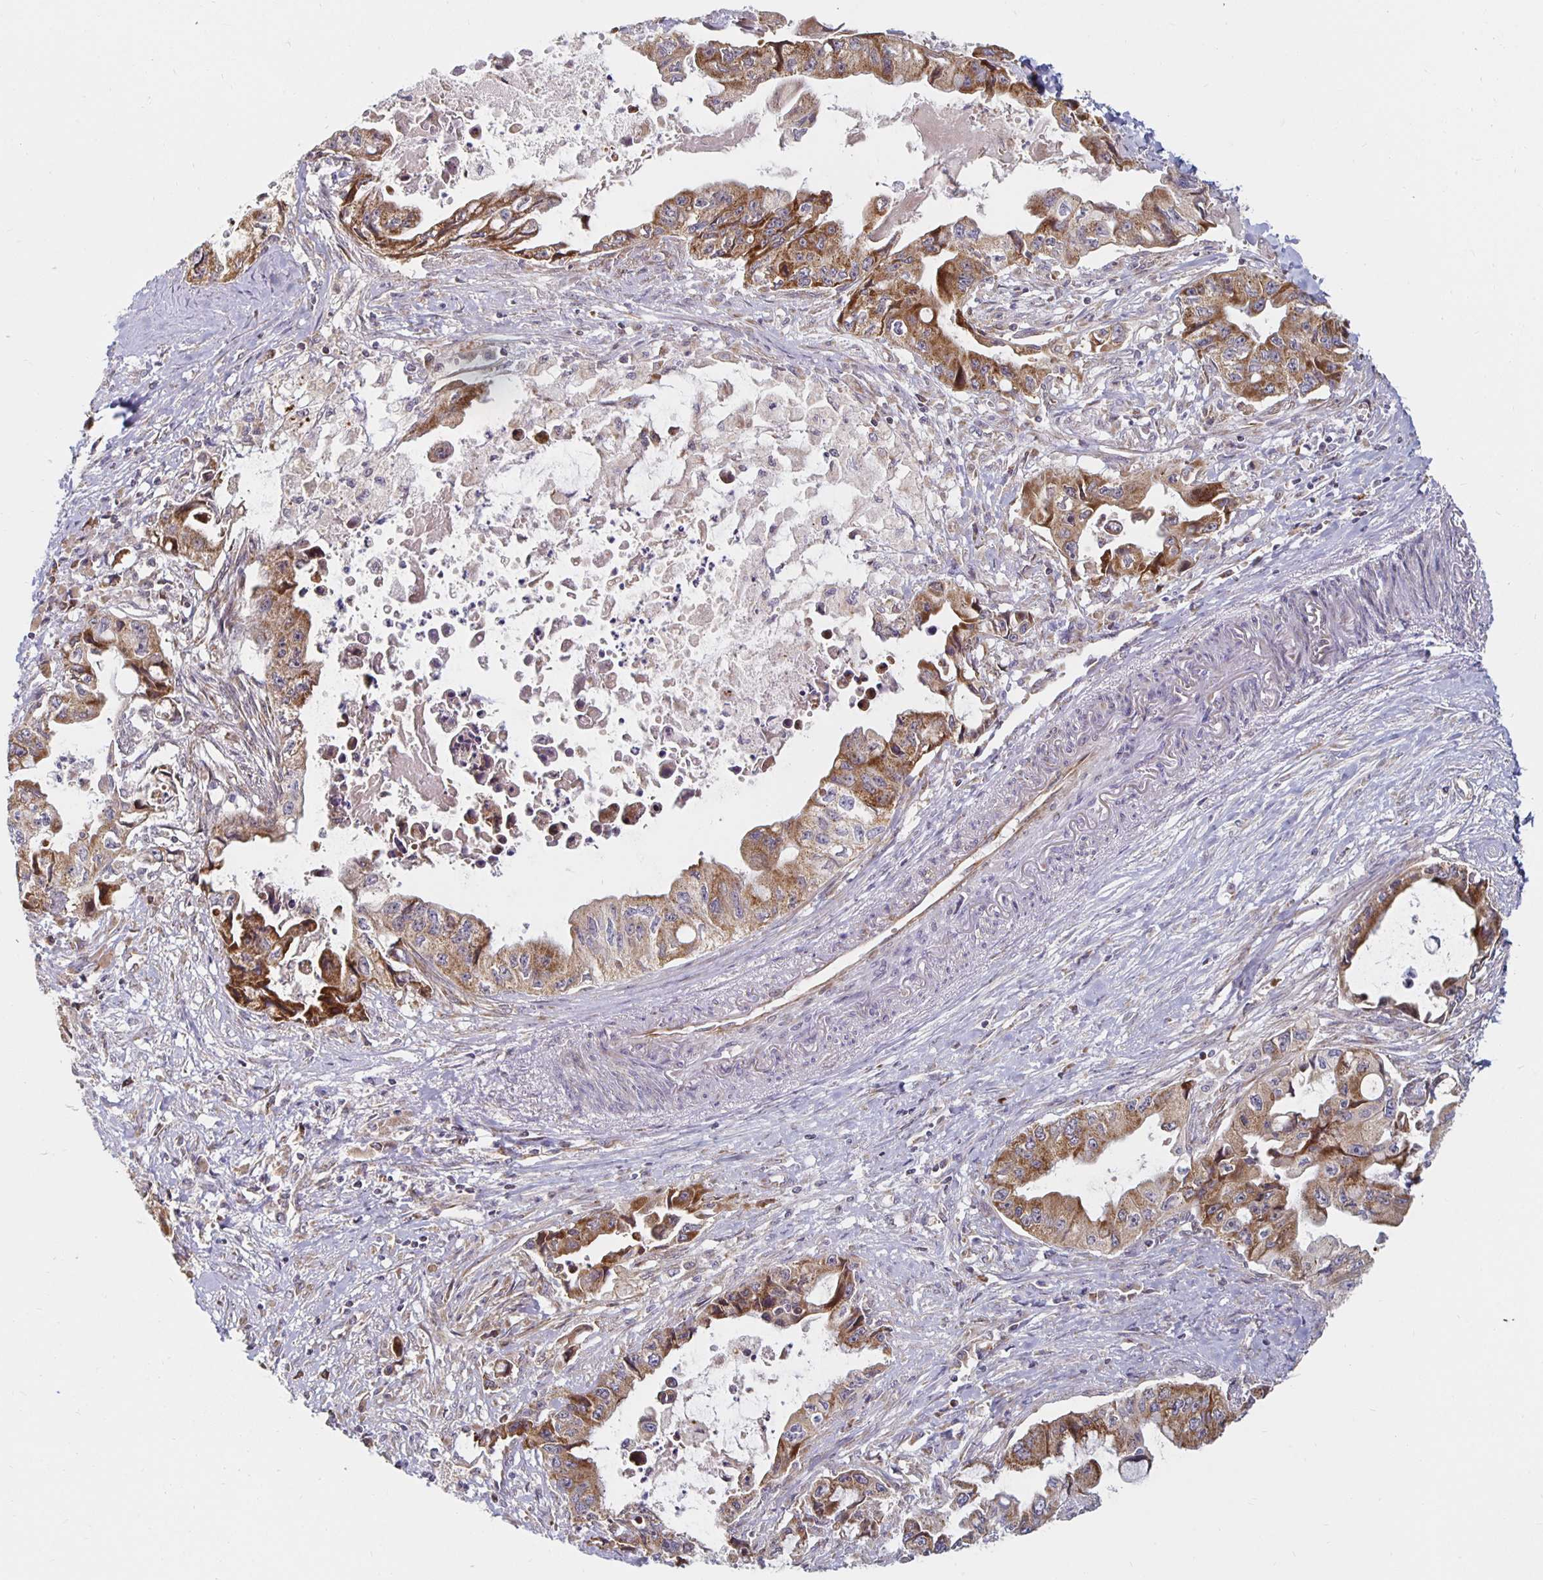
{"staining": {"intensity": "moderate", "quantity": ">75%", "location": "cytoplasmic/membranous"}, "tissue": "pancreatic cancer", "cell_type": "Tumor cells", "image_type": "cancer", "snomed": [{"axis": "morphology", "description": "Adenocarcinoma, NOS"}, {"axis": "topography", "description": "Pancreas"}], "caption": "Brown immunohistochemical staining in human pancreatic adenocarcinoma demonstrates moderate cytoplasmic/membranous positivity in about >75% of tumor cells. (DAB IHC, brown staining for protein, blue staining for nuclei).", "gene": "MRPL28", "patient": {"sex": "male", "age": 66}}